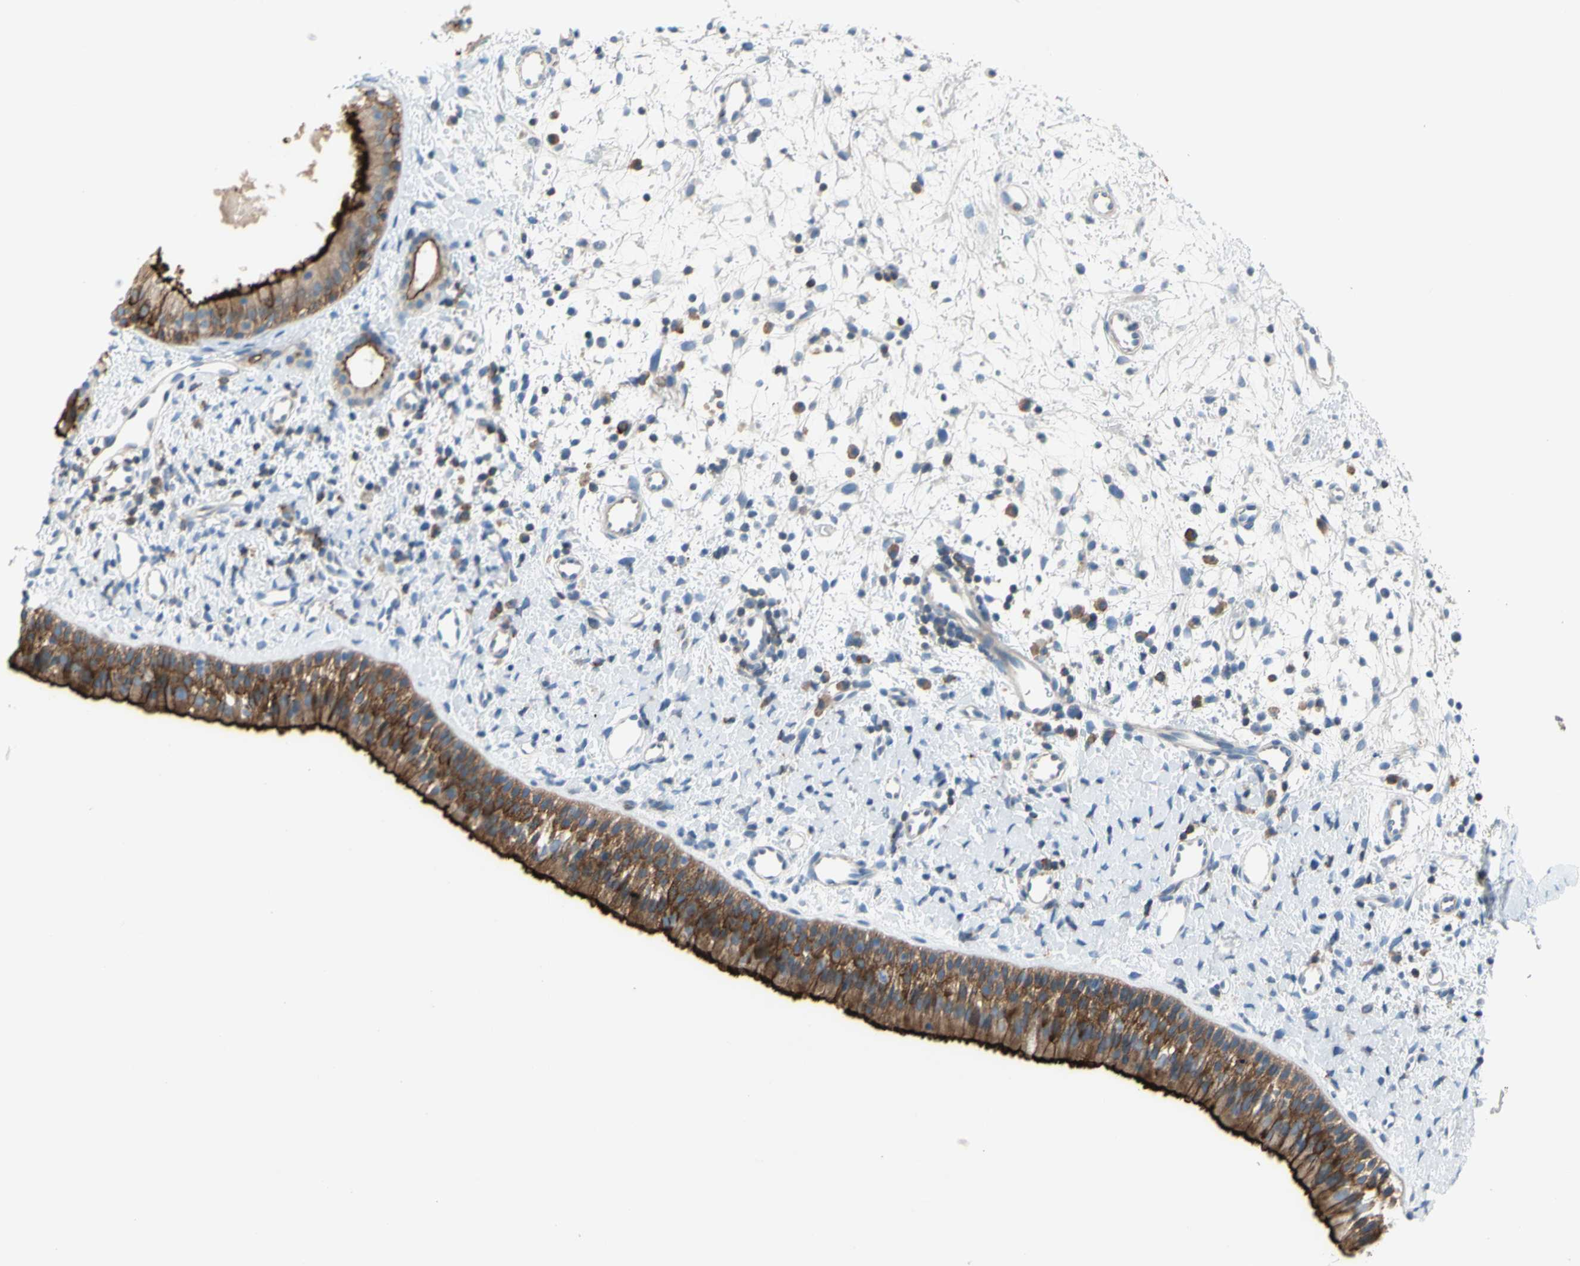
{"staining": {"intensity": "moderate", "quantity": ">75%", "location": "cytoplasmic/membranous"}, "tissue": "nasopharynx", "cell_type": "Respiratory epithelial cells", "image_type": "normal", "snomed": [{"axis": "morphology", "description": "Normal tissue, NOS"}, {"axis": "topography", "description": "Nasopharynx"}], "caption": "High-magnification brightfield microscopy of unremarkable nasopharynx stained with DAB (3,3'-diaminobenzidine) (brown) and counterstained with hematoxylin (blue). respiratory epithelial cells exhibit moderate cytoplasmic/membranous staining is present in about>75% of cells.", "gene": "MUC1", "patient": {"sex": "male", "age": 22}}